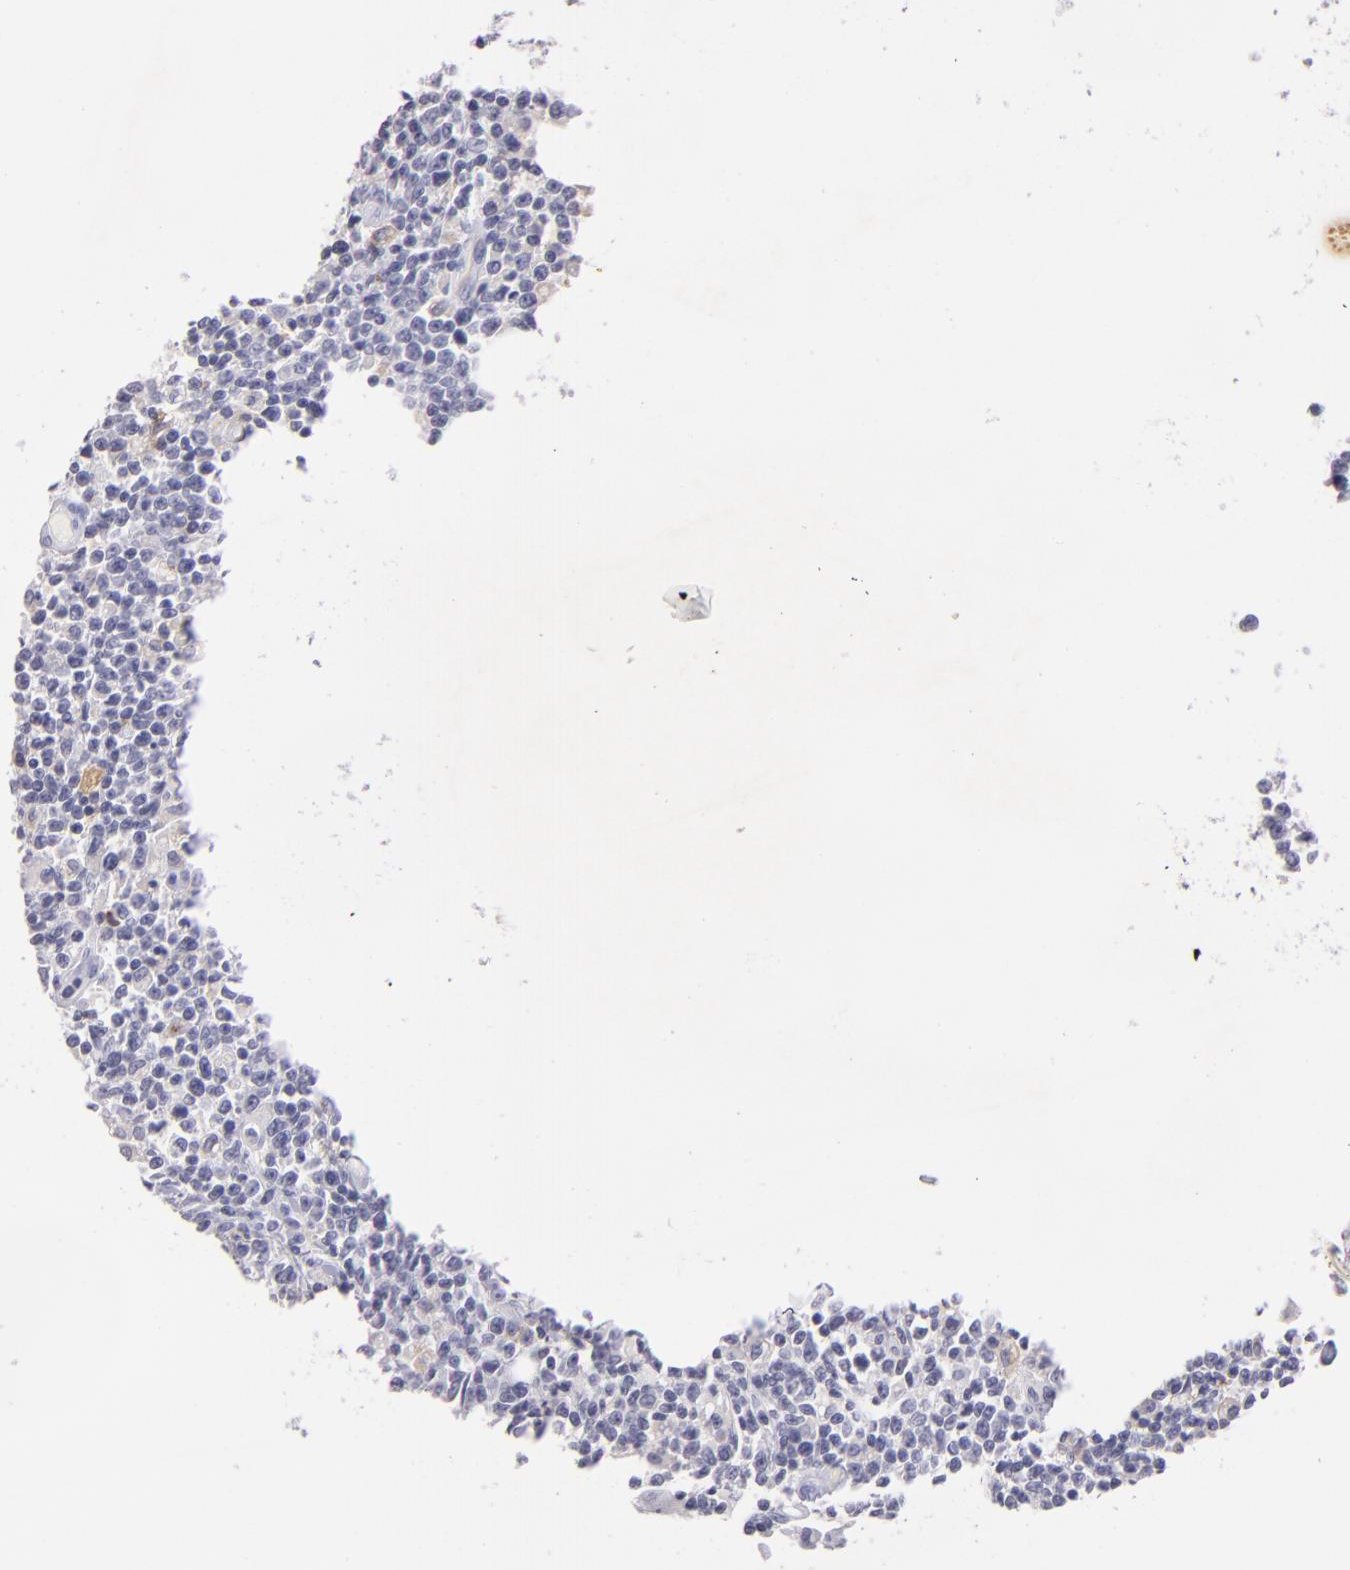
{"staining": {"intensity": "negative", "quantity": "none", "location": "none"}, "tissue": "lymphoma", "cell_type": "Tumor cells", "image_type": "cancer", "snomed": [{"axis": "morphology", "description": "Malignant lymphoma, non-Hodgkin's type, High grade"}, {"axis": "topography", "description": "Colon"}], "caption": "An image of high-grade malignant lymphoma, non-Hodgkin's type stained for a protein exhibits no brown staining in tumor cells. The staining is performed using DAB brown chromogen with nuclei counter-stained in using hematoxylin.", "gene": "IL2RA", "patient": {"sex": "male", "age": 82}}